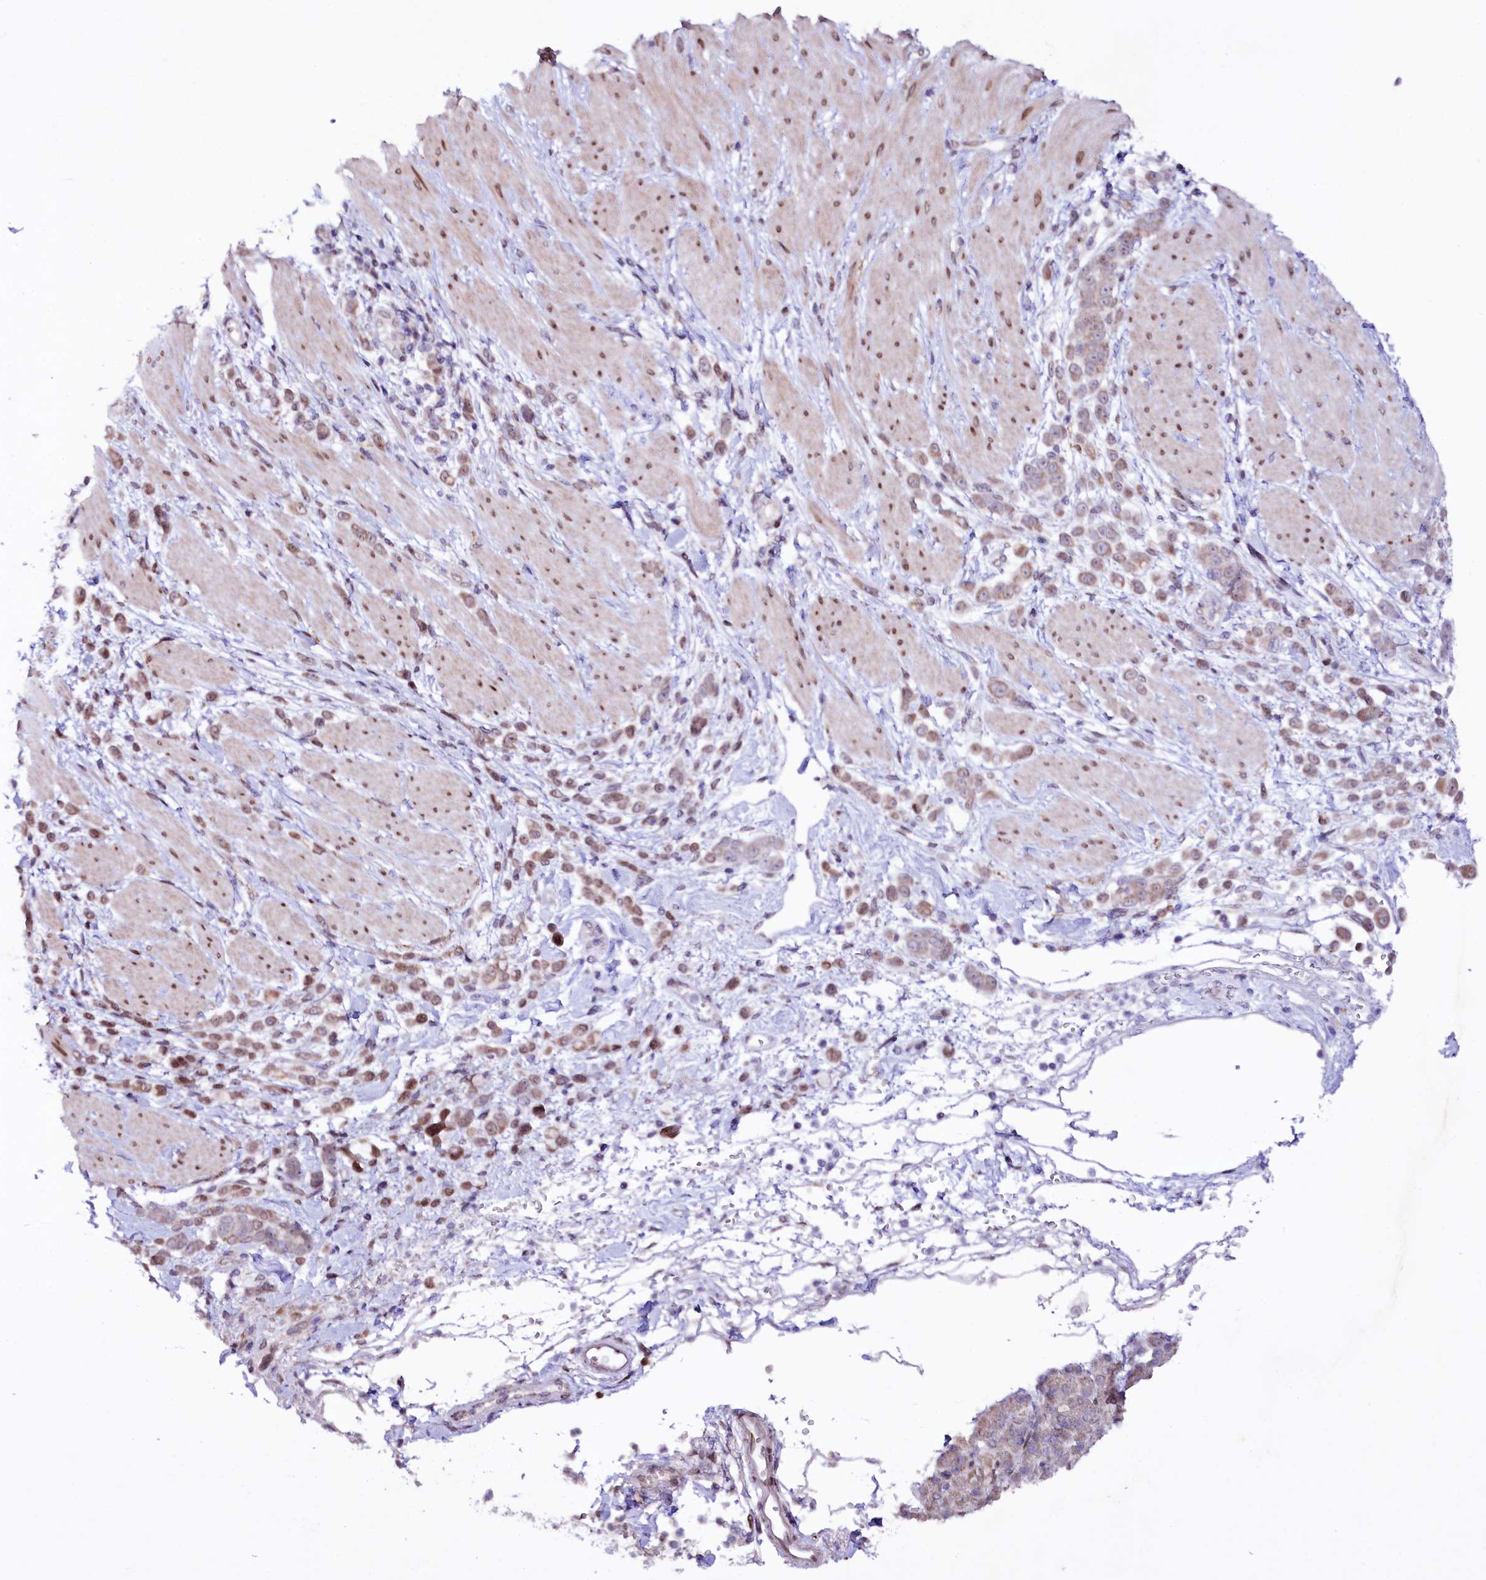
{"staining": {"intensity": "weak", "quantity": ">75%", "location": "cytoplasmic/membranous"}, "tissue": "pancreatic cancer", "cell_type": "Tumor cells", "image_type": "cancer", "snomed": [{"axis": "morphology", "description": "Normal tissue, NOS"}, {"axis": "morphology", "description": "Adenocarcinoma, NOS"}, {"axis": "topography", "description": "Pancreas"}], "caption": "About >75% of tumor cells in pancreatic cancer reveal weak cytoplasmic/membranous protein staining as visualized by brown immunohistochemical staining.", "gene": "ZNF226", "patient": {"sex": "female", "age": 64}}